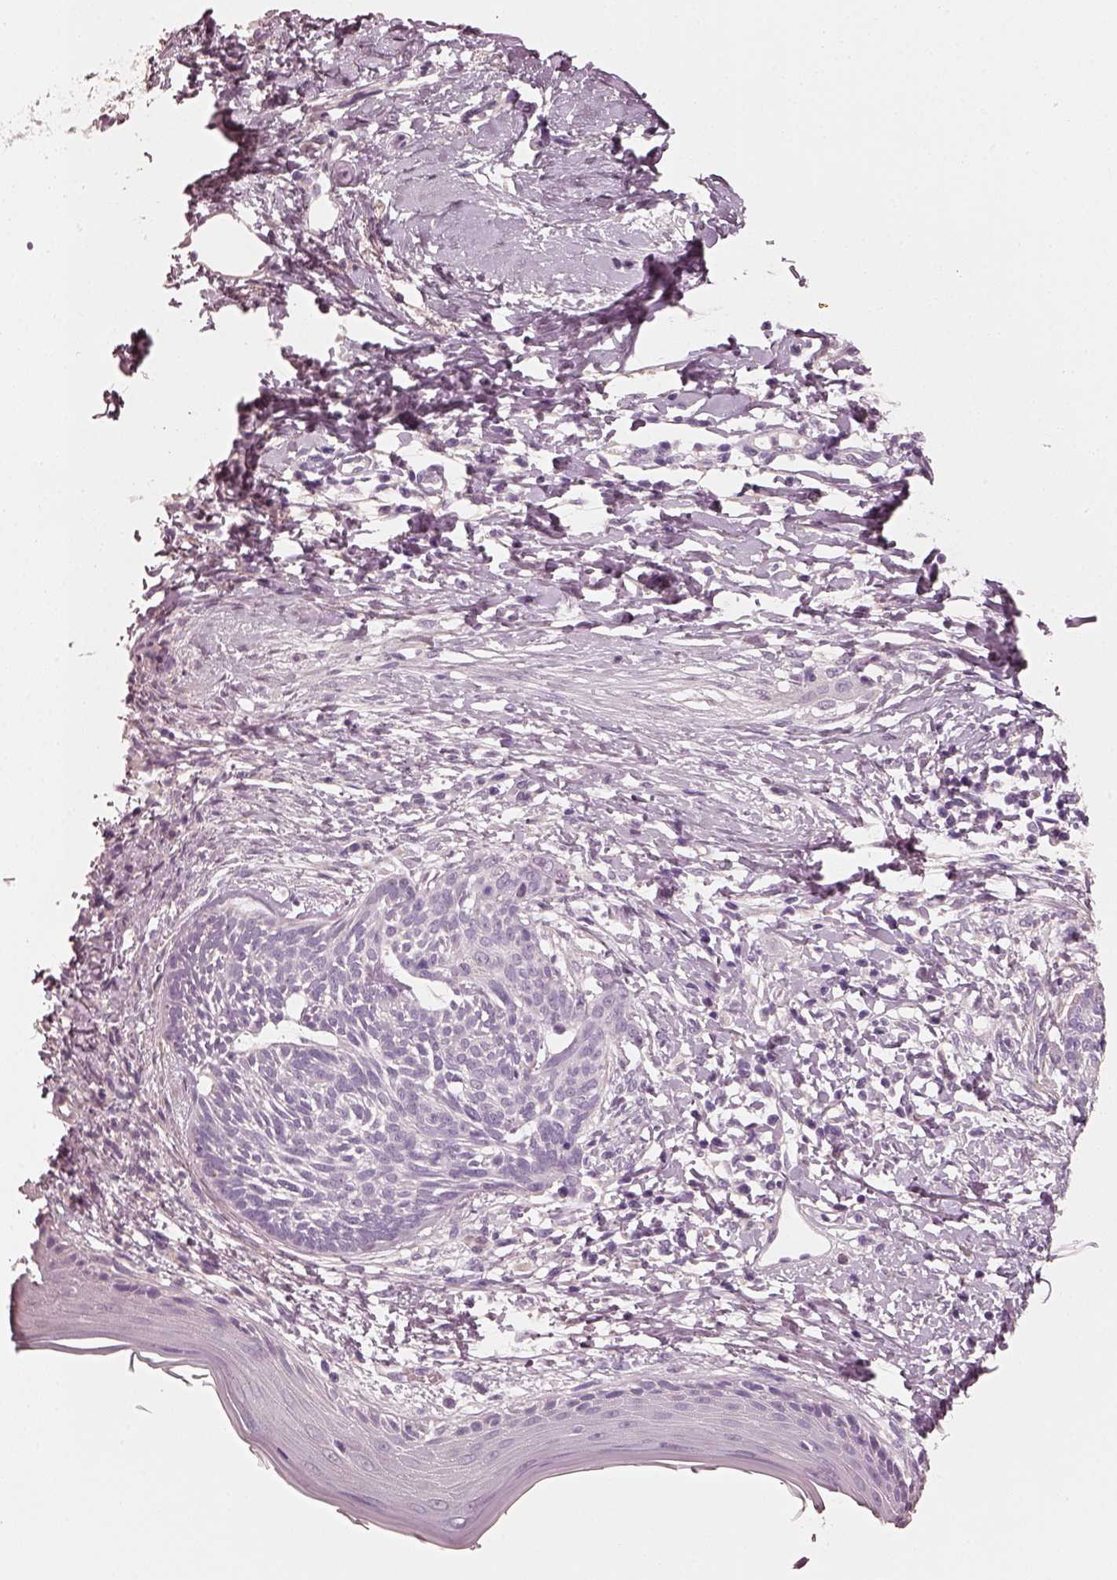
{"staining": {"intensity": "negative", "quantity": "none", "location": "none"}, "tissue": "skin cancer", "cell_type": "Tumor cells", "image_type": "cancer", "snomed": [{"axis": "morphology", "description": "Normal tissue, NOS"}, {"axis": "morphology", "description": "Basal cell carcinoma"}, {"axis": "topography", "description": "Skin"}], "caption": "An image of human skin basal cell carcinoma is negative for staining in tumor cells. Nuclei are stained in blue.", "gene": "RS1", "patient": {"sex": "male", "age": 84}}